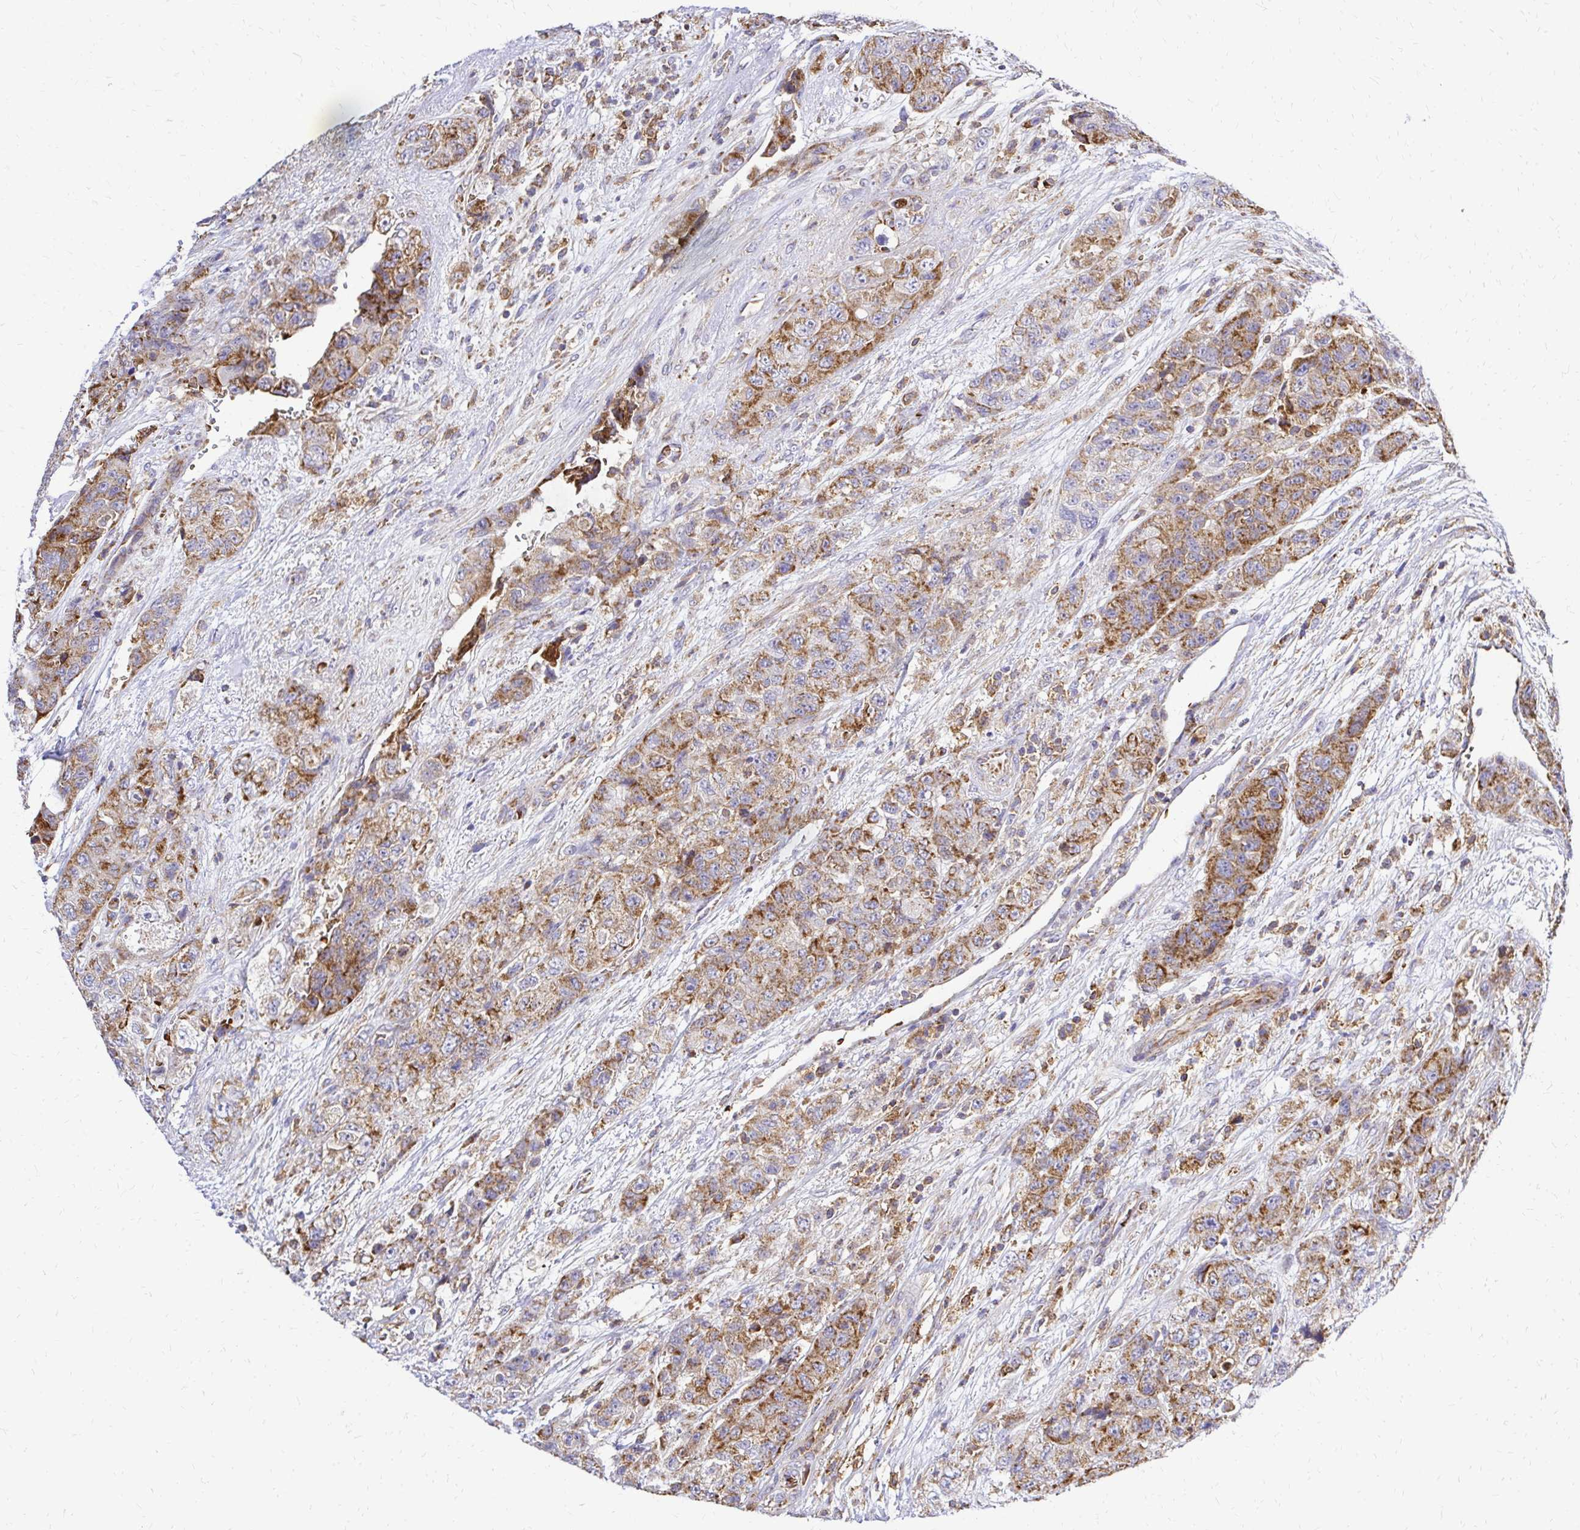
{"staining": {"intensity": "moderate", "quantity": ">75%", "location": "cytoplasmic/membranous"}, "tissue": "urothelial cancer", "cell_type": "Tumor cells", "image_type": "cancer", "snomed": [{"axis": "morphology", "description": "Urothelial carcinoma, High grade"}, {"axis": "topography", "description": "Urinary bladder"}], "caption": "Human urothelial cancer stained for a protein (brown) demonstrates moderate cytoplasmic/membranous positive staining in about >75% of tumor cells.", "gene": "MRPL13", "patient": {"sex": "female", "age": 78}}